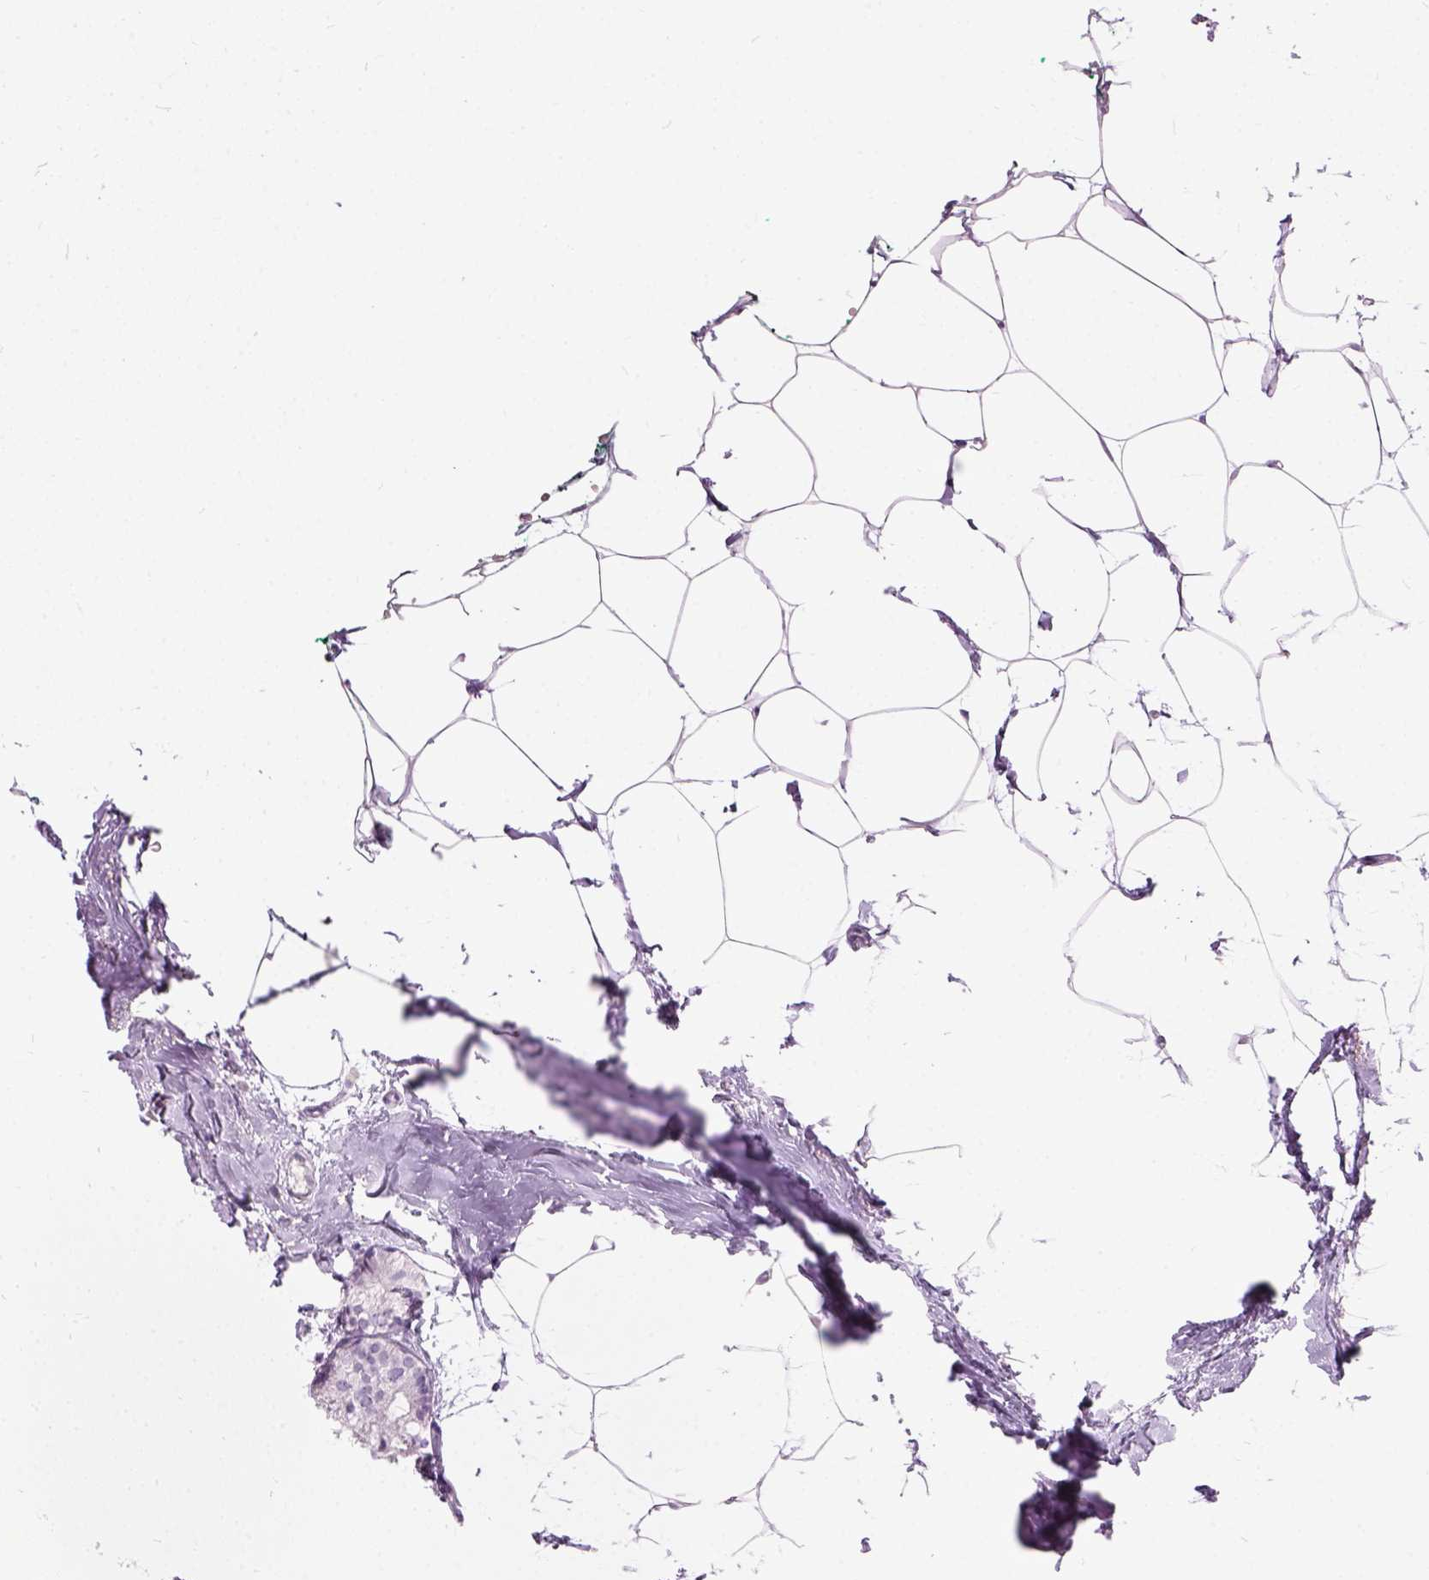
{"staining": {"intensity": "negative", "quantity": "none", "location": "none"}, "tissue": "breast cancer", "cell_type": "Tumor cells", "image_type": "cancer", "snomed": [{"axis": "morphology", "description": "Duct carcinoma"}, {"axis": "topography", "description": "Breast"}], "caption": "Tumor cells show no significant protein positivity in breast cancer (intraductal carcinoma).", "gene": "AXDND1", "patient": {"sex": "female", "age": 40}}